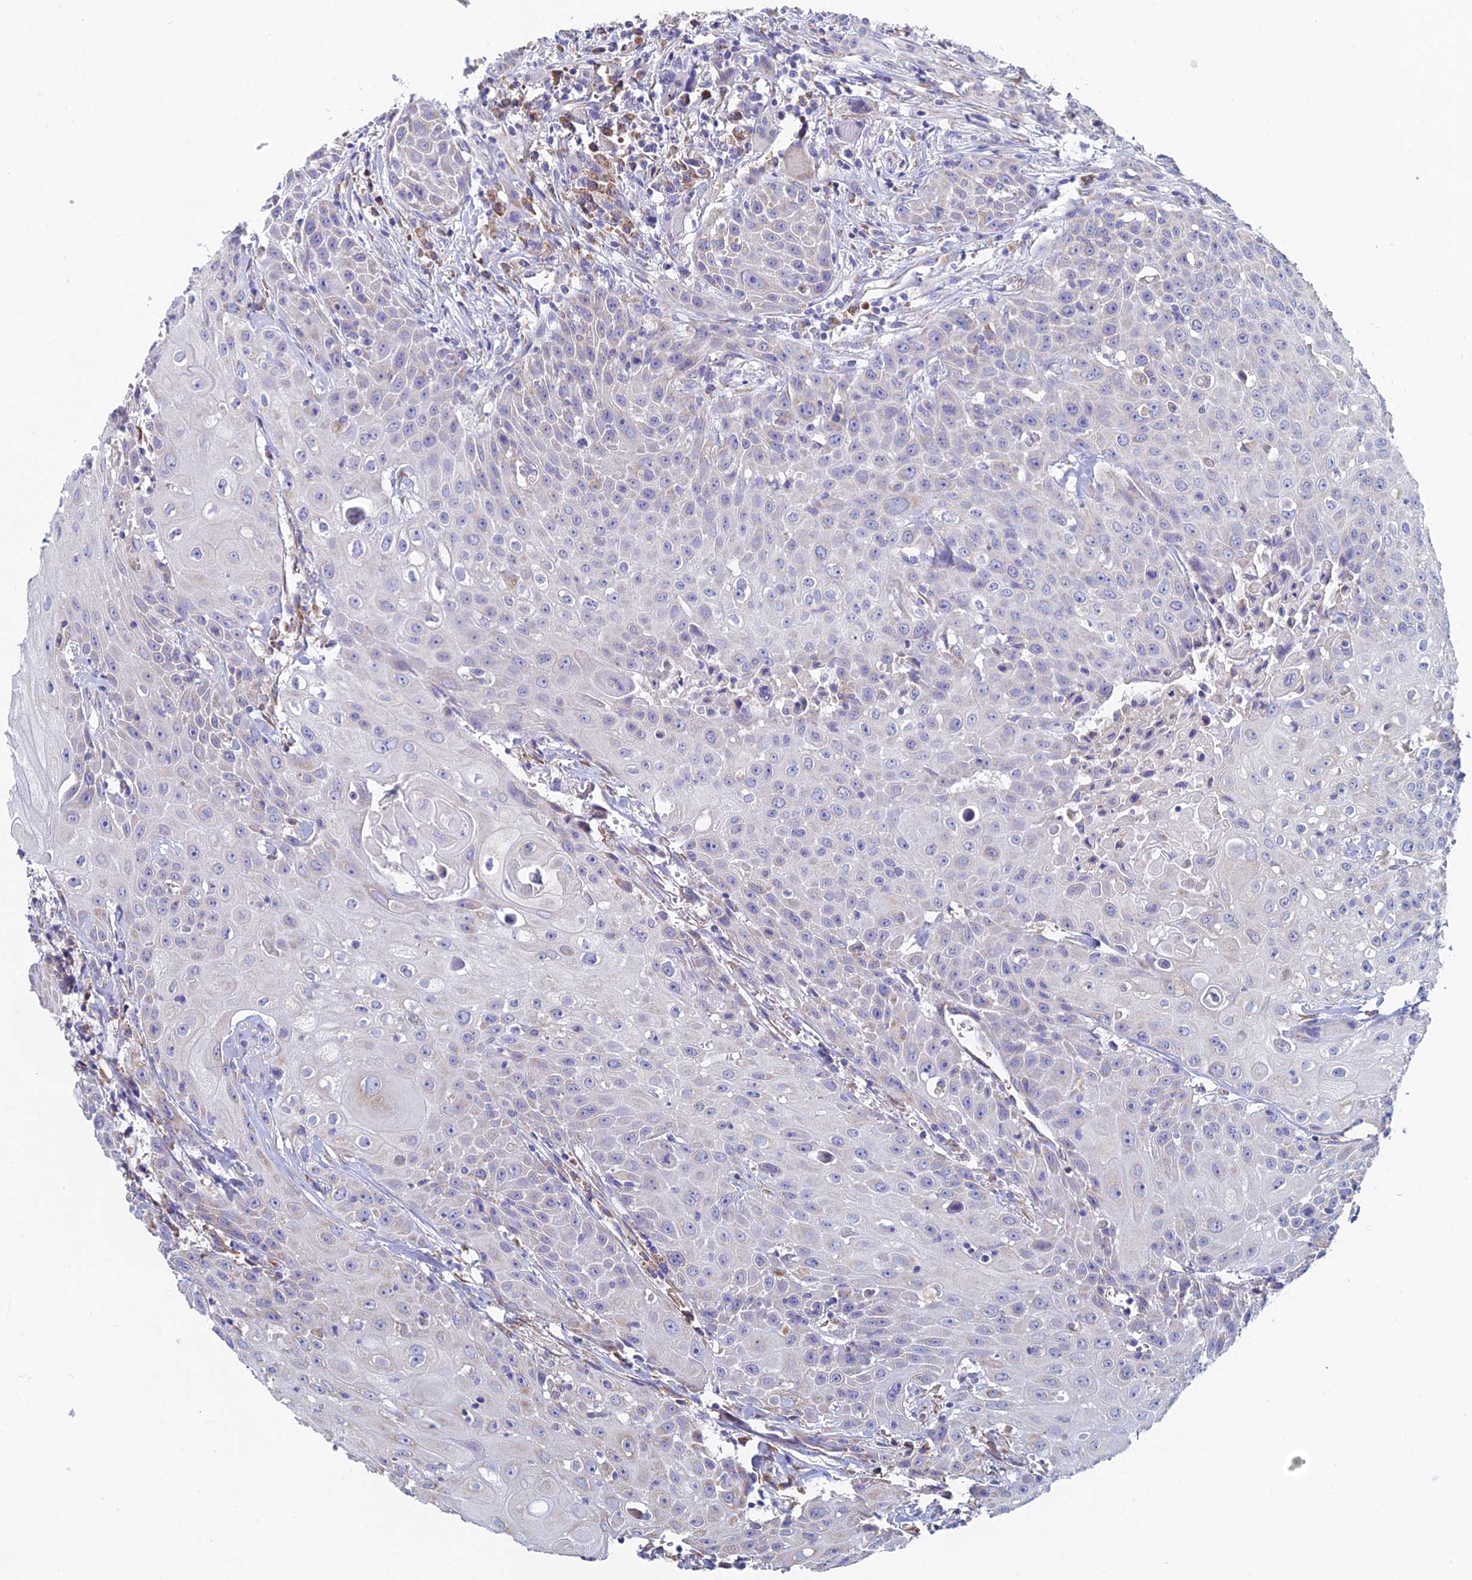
{"staining": {"intensity": "weak", "quantity": "<25%", "location": "cytoplasmic/membranous"}, "tissue": "head and neck cancer", "cell_type": "Tumor cells", "image_type": "cancer", "snomed": [{"axis": "morphology", "description": "Squamous cell carcinoma, NOS"}, {"axis": "topography", "description": "Oral tissue"}, {"axis": "topography", "description": "Head-Neck"}], "caption": "This is an immunohistochemistry (IHC) photomicrograph of head and neck cancer (squamous cell carcinoma). There is no expression in tumor cells.", "gene": "CRACR2B", "patient": {"sex": "female", "age": 82}}